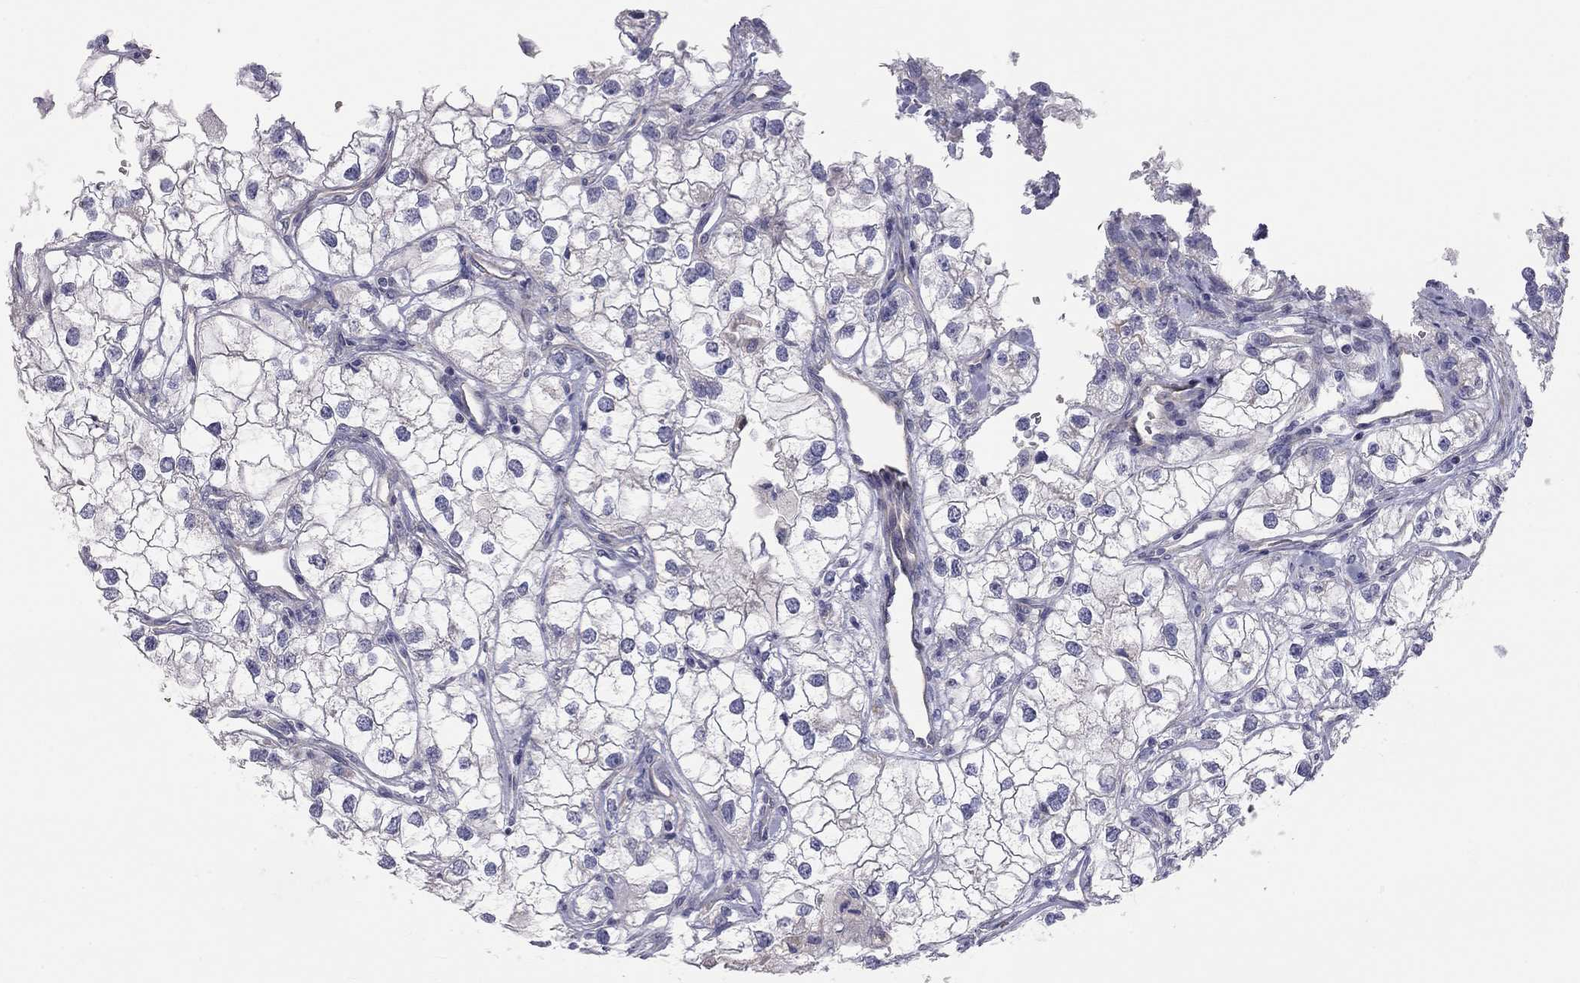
{"staining": {"intensity": "negative", "quantity": "none", "location": "none"}, "tissue": "renal cancer", "cell_type": "Tumor cells", "image_type": "cancer", "snomed": [{"axis": "morphology", "description": "Adenocarcinoma, NOS"}, {"axis": "topography", "description": "Kidney"}], "caption": "There is no significant expression in tumor cells of renal adenocarcinoma.", "gene": "GPRC5B", "patient": {"sex": "male", "age": 59}}